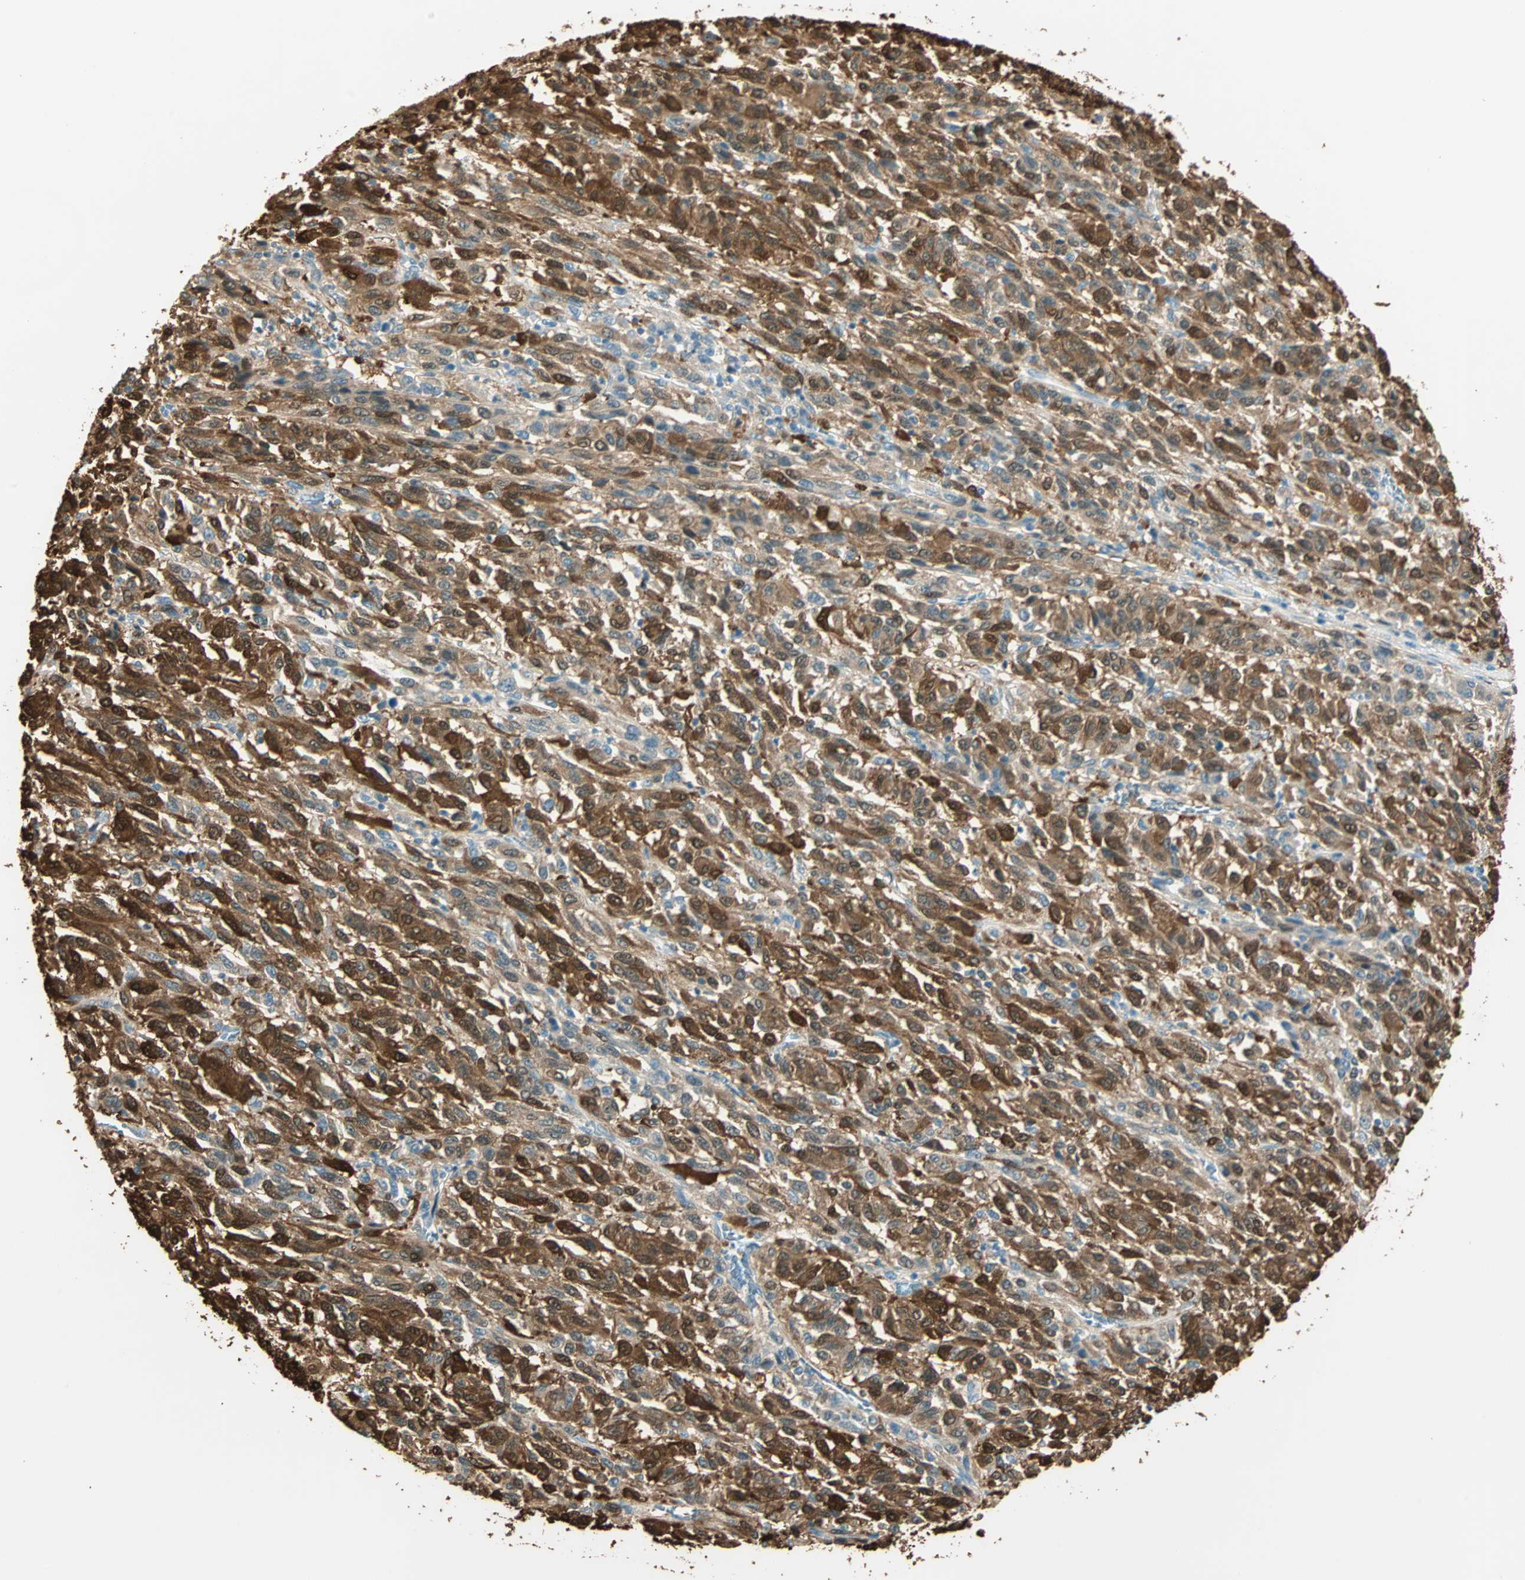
{"staining": {"intensity": "strong", "quantity": ">75%", "location": "cytoplasmic/membranous,nuclear"}, "tissue": "melanoma", "cell_type": "Tumor cells", "image_type": "cancer", "snomed": [{"axis": "morphology", "description": "Malignant melanoma, Metastatic site"}, {"axis": "topography", "description": "Lung"}], "caption": "Immunohistochemical staining of melanoma shows strong cytoplasmic/membranous and nuclear protein expression in approximately >75% of tumor cells.", "gene": "S100A1", "patient": {"sex": "male", "age": 64}}